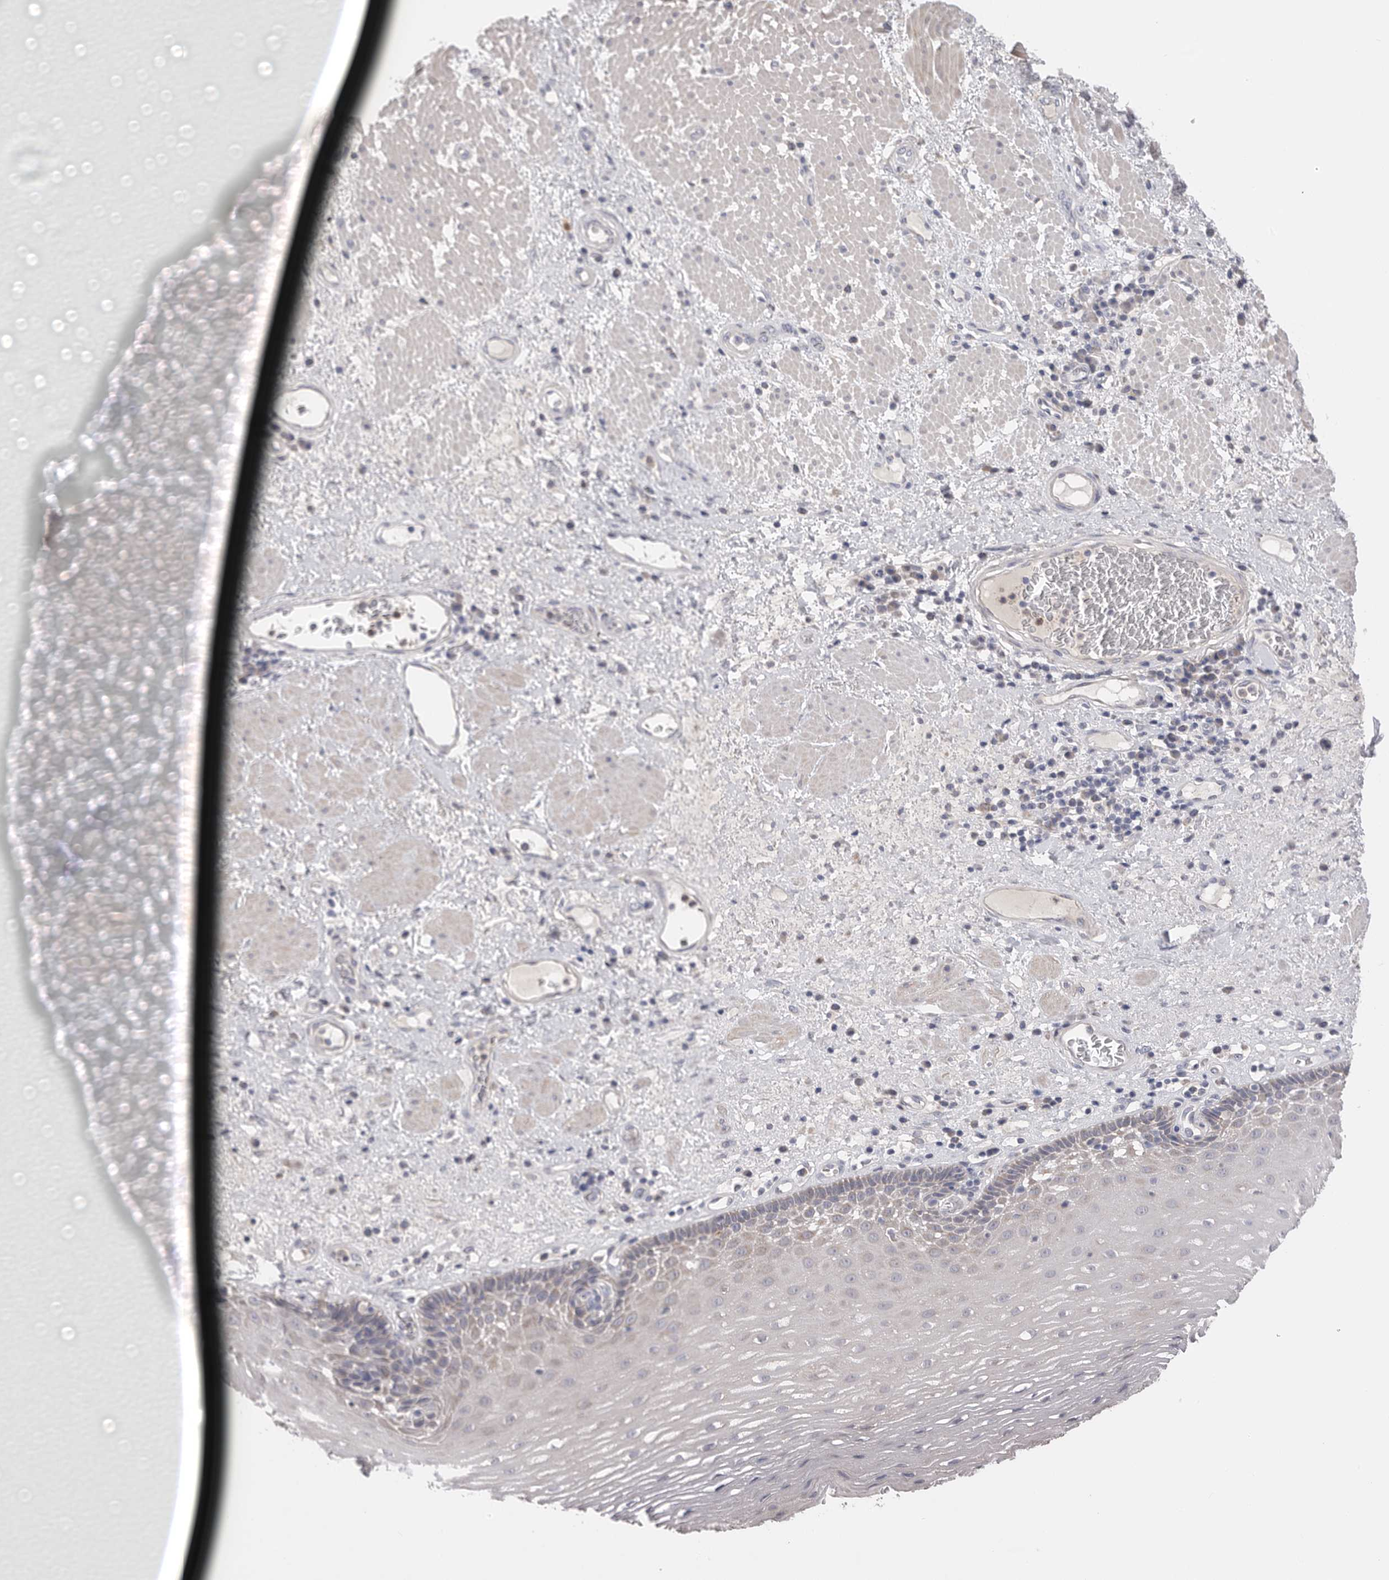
{"staining": {"intensity": "weak", "quantity": "<25%", "location": "cytoplasmic/membranous"}, "tissue": "esophagus", "cell_type": "Squamous epithelial cells", "image_type": "normal", "snomed": [{"axis": "morphology", "description": "Normal tissue, NOS"}, {"axis": "morphology", "description": "Adenocarcinoma, NOS"}, {"axis": "topography", "description": "Esophagus"}], "caption": "The histopathology image displays no staining of squamous epithelial cells in normal esophagus. (Stains: DAB immunohistochemistry (IHC) with hematoxylin counter stain, Microscopy: brightfield microscopy at high magnification).", "gene": "CCDC126", "patient": {"sex": "male", "age": 62}}